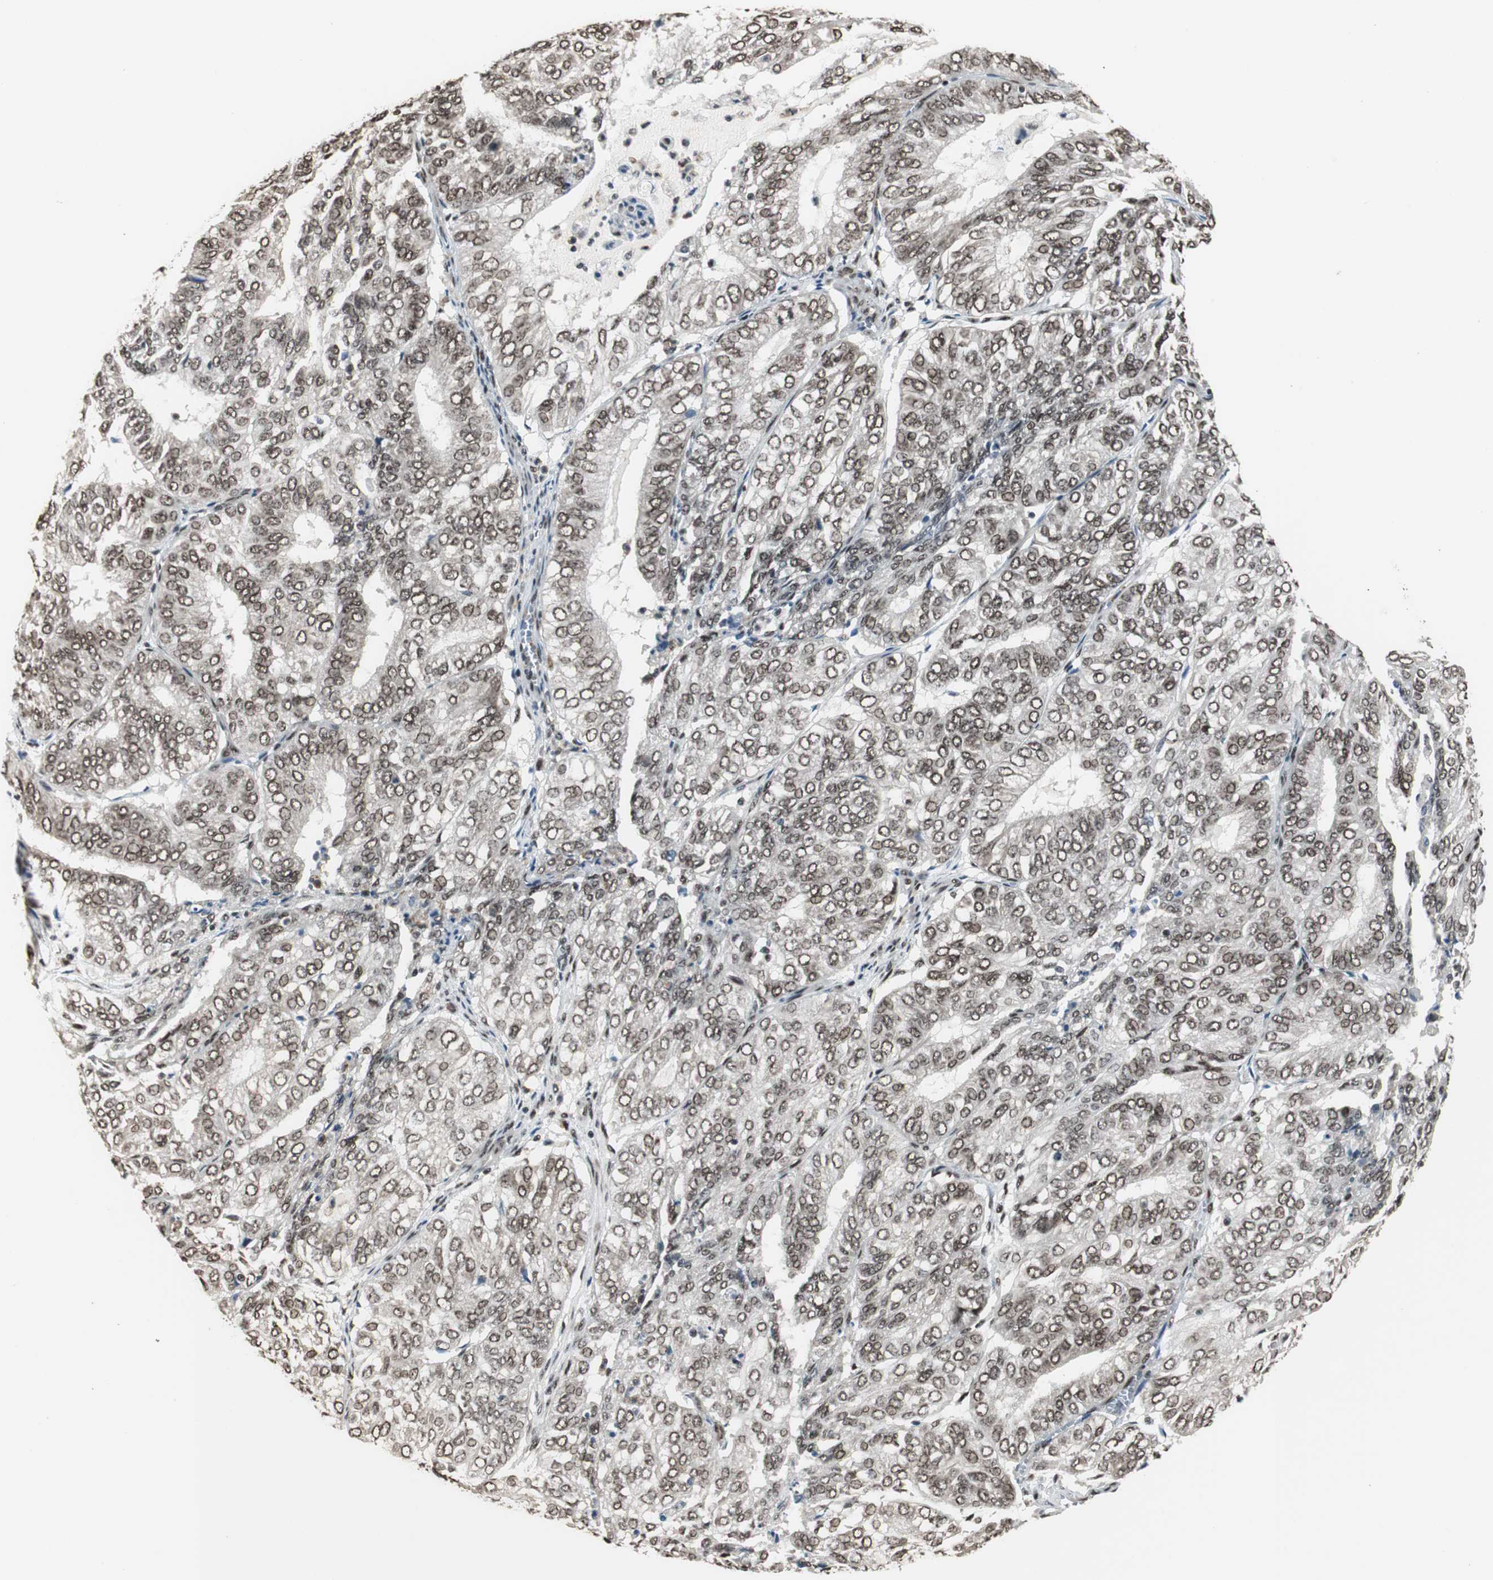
{"staining": {"intensity": "strong", "quantity": ">75%", "location": "nuclear"}, "tissue": "endometrial cancer", "cell_type": "Tumor cells", "image_type": "cancer", "snomed": [{"axis": "morphology", "description": "Adenocarcinoma, NOS"}, {"axis": "topography", "description": "Uterus"}], "caption": "Tumor cells reveal high levels of strong nuclear expression in about >75% of cells in endometrial adenocarcinoma.", "gene": "CDK9", "patient": {"sex": "female", "age": 60}}